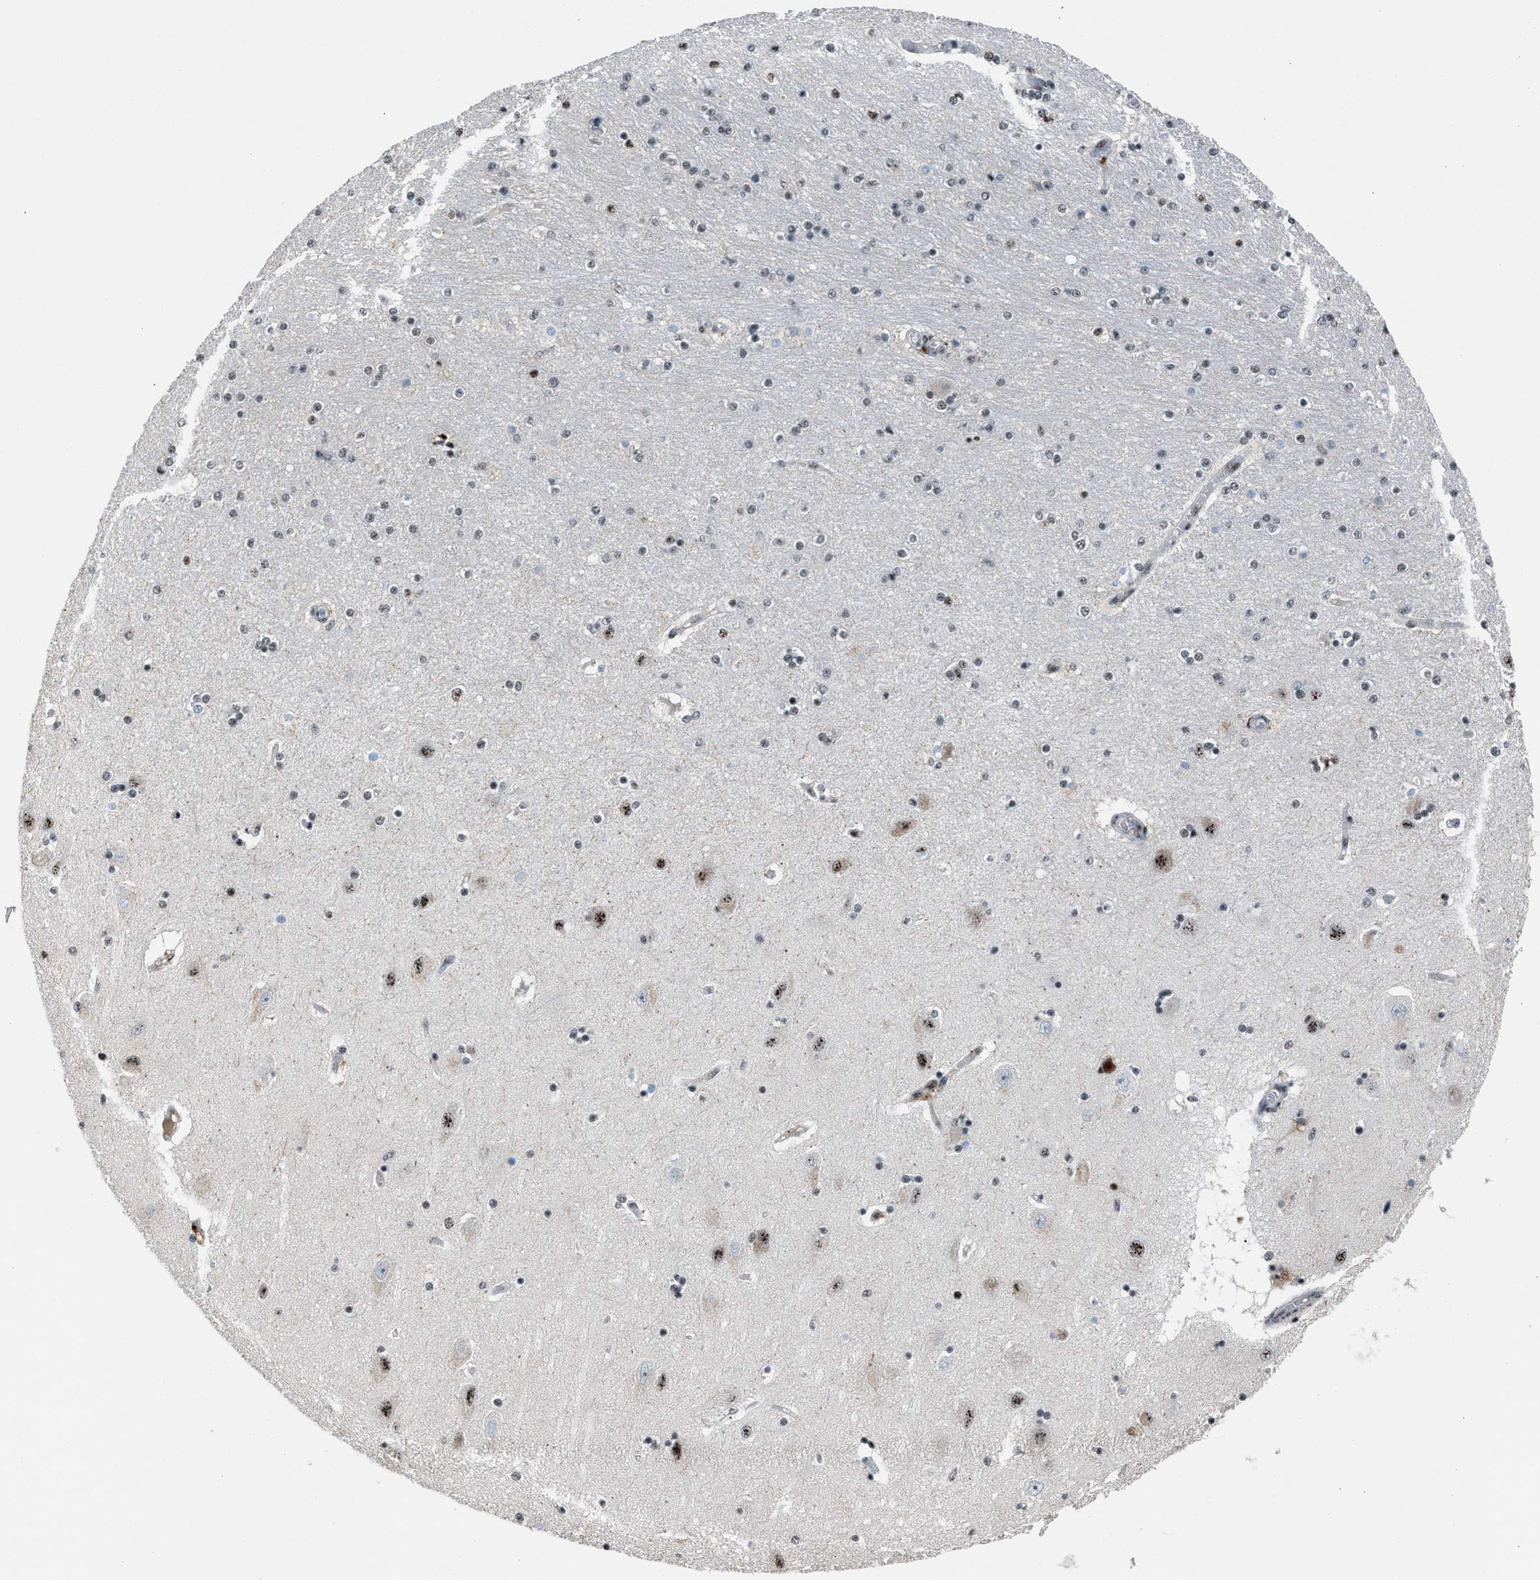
{"staining": {"intensity": "moderate", "quantity": "25%-75%", "location": "nuclear"}, "tissue": "hippocampus", "cell_type": "Glial cells", "image_type": "normal", "snomed": [{"axis": "morphology", "description": "Normal tissue, NOS"}, {"axis": "topography", "description": "Hippocampus"}], "caption": "Hippocampus stained with IHC demonstrates moderate nuclear expression in about 25%-75% of glial cells. The staining was performed using DAB, with brown indicating positive protein expression. Nuclei are stained blue with hematoxylin.", "gene": "CENPP", "patient": {"sex": "female", "age": 54}}